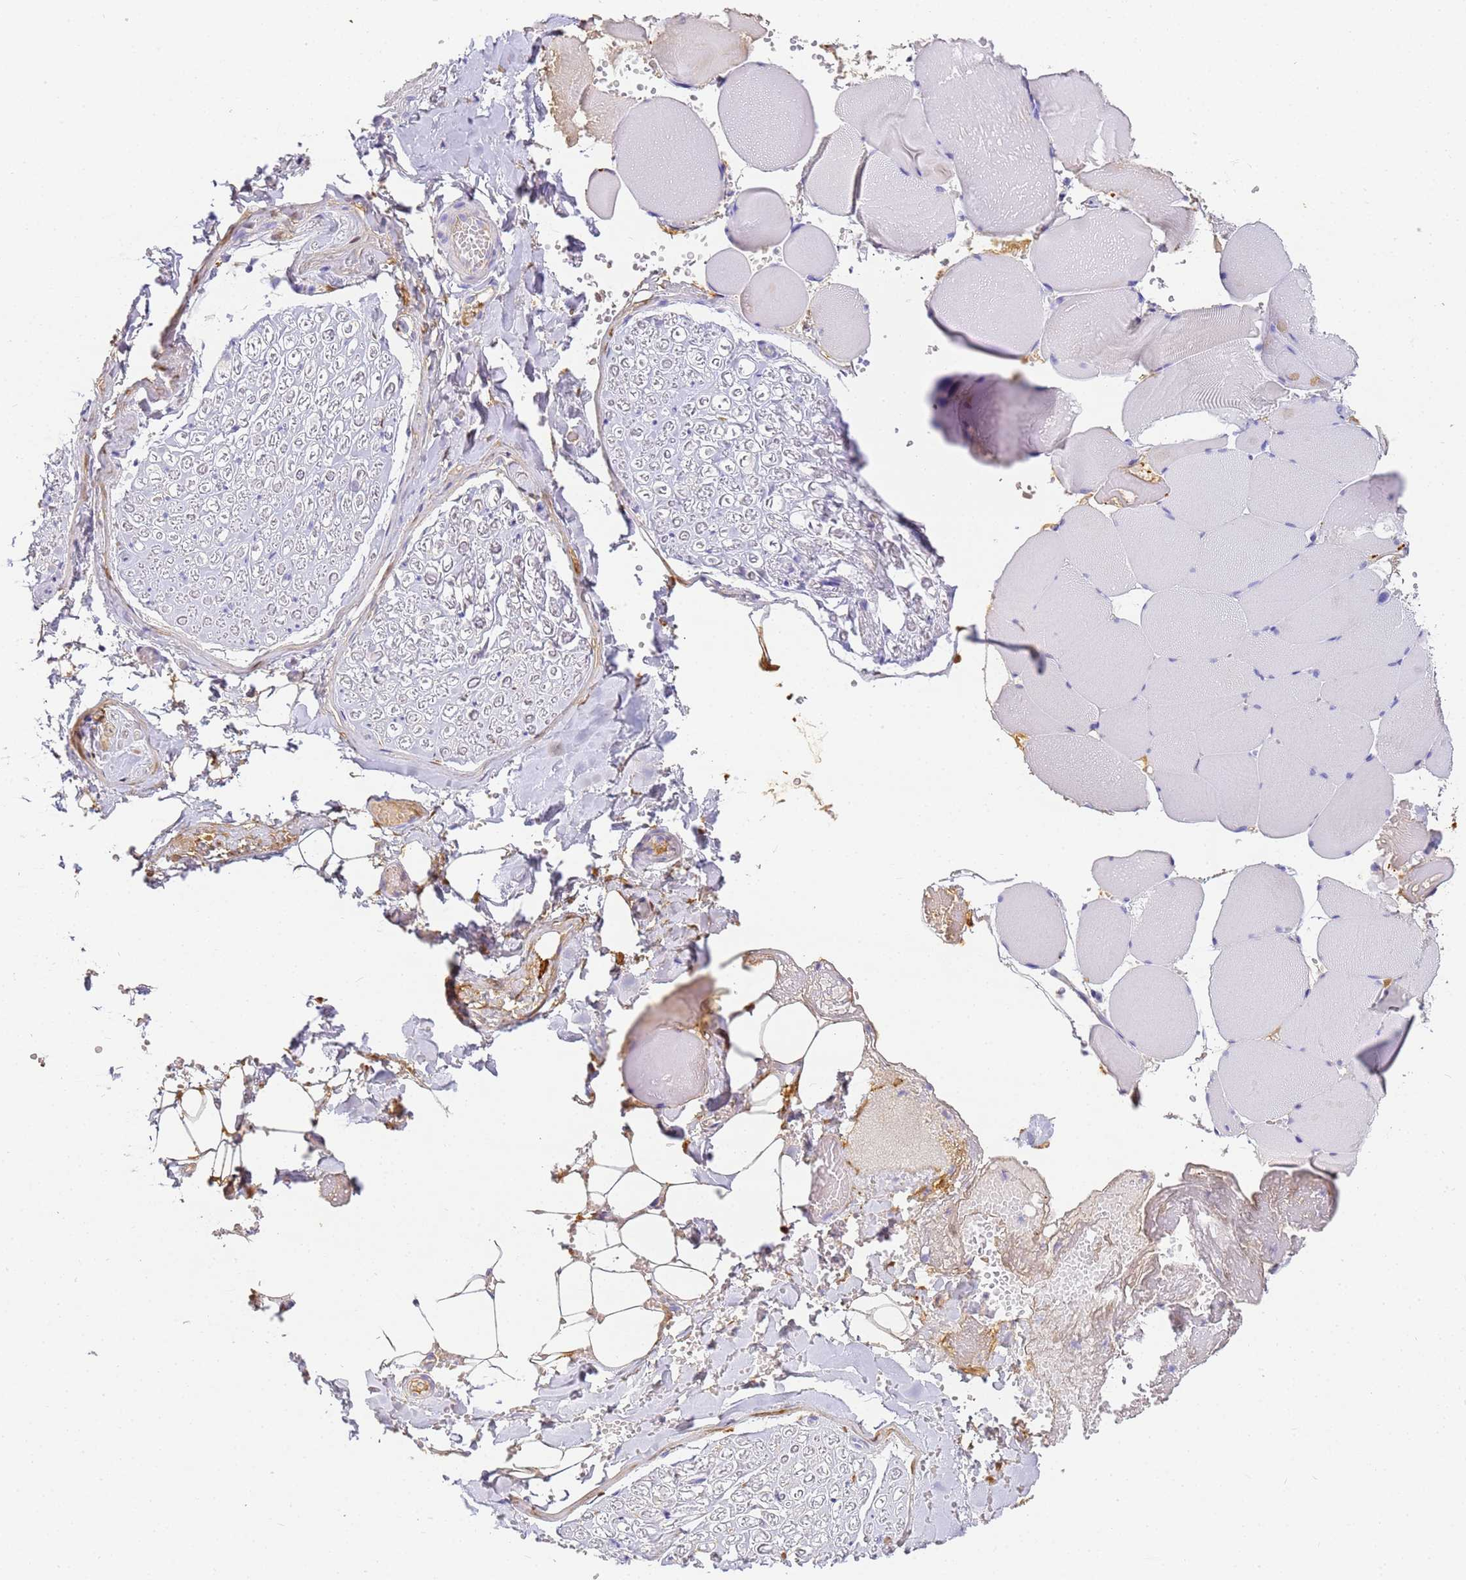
{"staining": {"intensity": "weak", "quantity": "<25%", "location": "cytoplasmic/membranous"}, "tissue": "adipose tissue", "cell_type": "Adipocytes", "image_type": "normal", "snomed": [{"axis": "morphology", "description": "Normal tissue, NOS"}, {"axis": "topography", "description": "Skeletal muscle"}, {"axis": "topography", "description": "Peripheral nerve tissue"}], "caption": "Immunohistochemistry histopathology image of normal human adipose tissue stained for a protein (brown), which reveals no staining in adipocytes.", "gene": "CFHR1", "patient": {"sex": "female", "age": 55}}